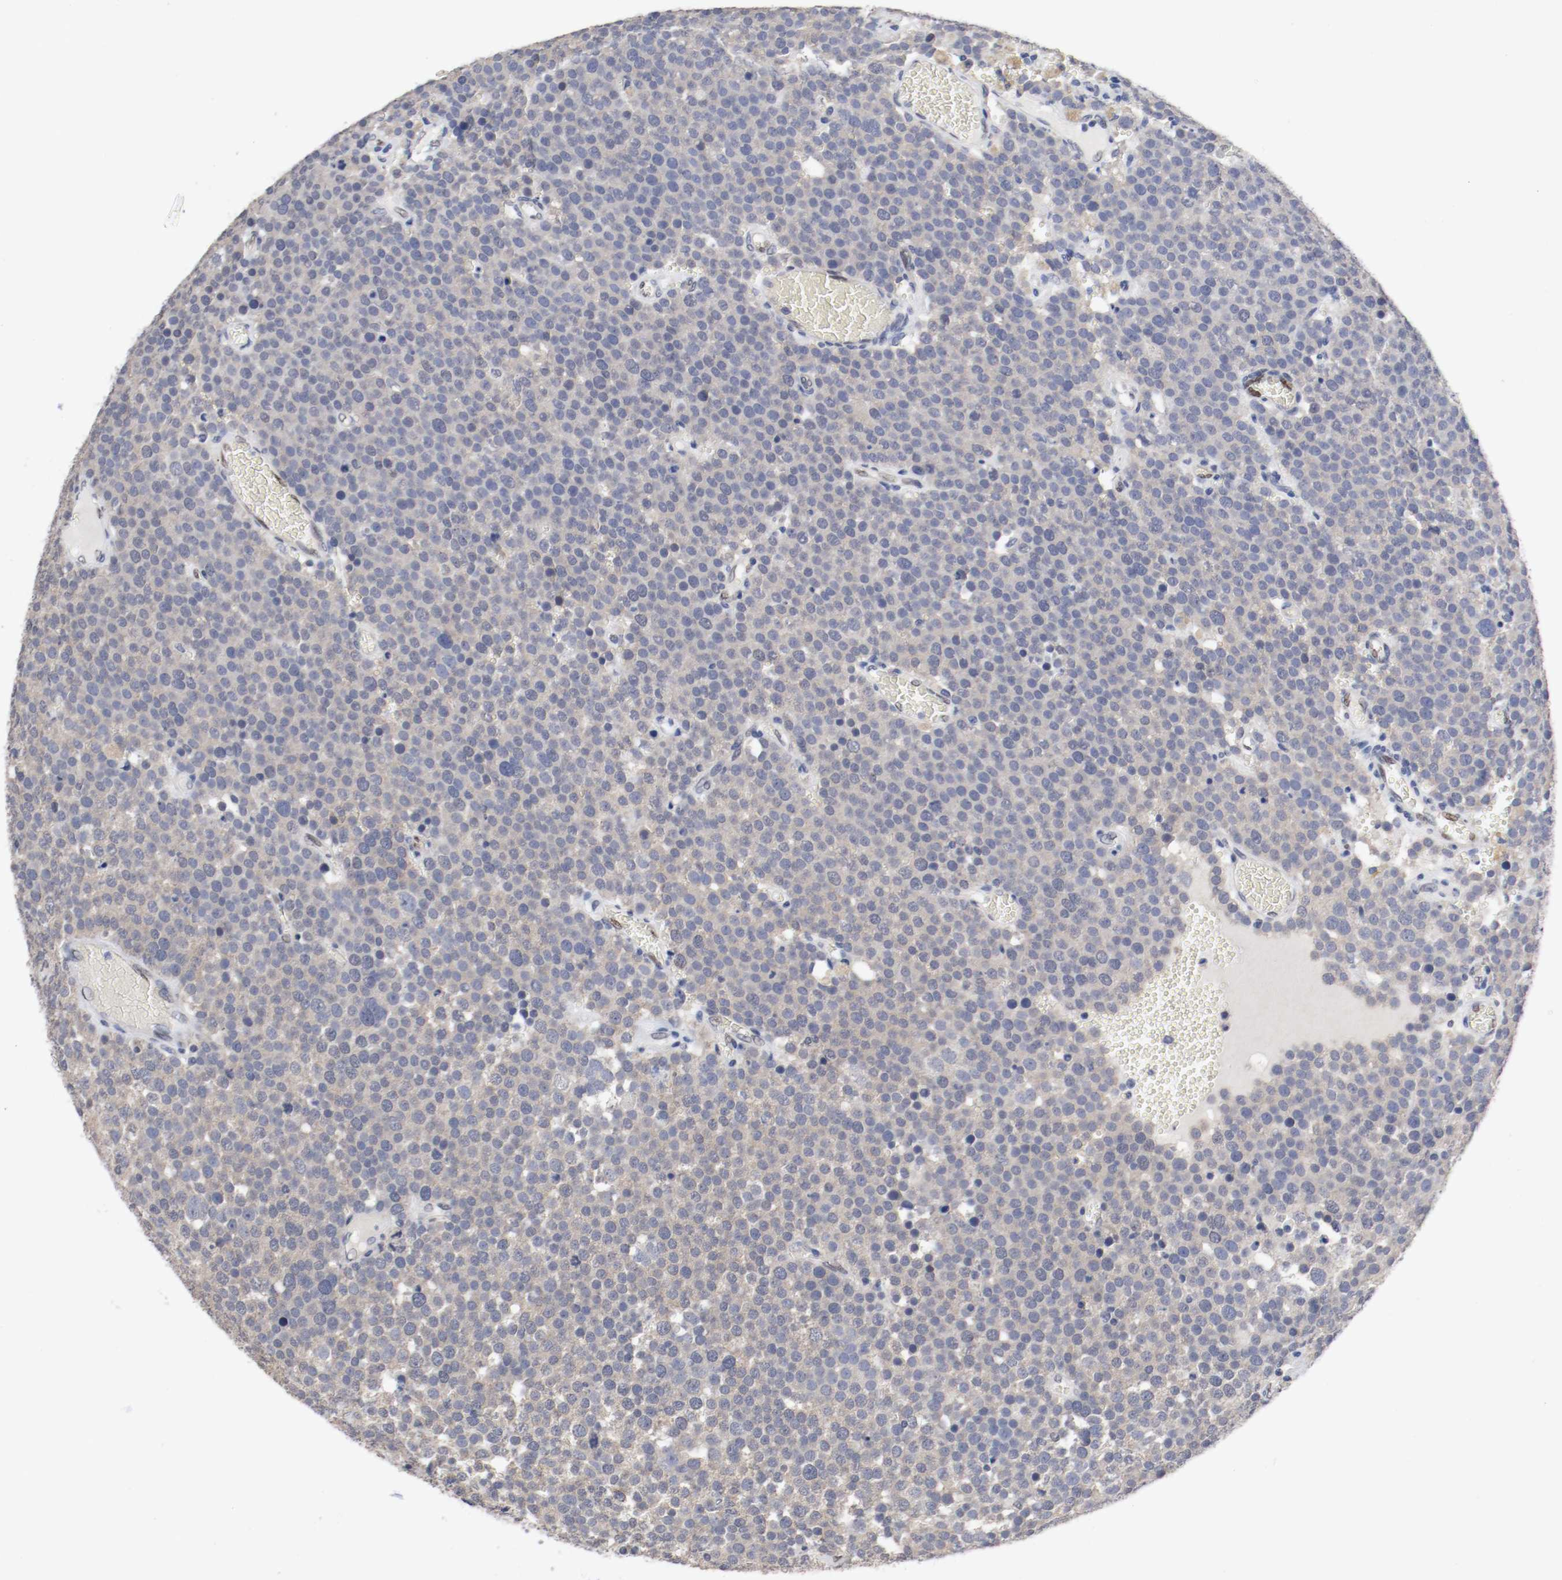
{"staining": {"intensity": "moderate", "quantity": "25%-75%", "location": "nuclear"}, "tissue": "testis cancer", "cell_type": "Tumor cells", "image_type": "cancer", "snomed": [{"axis": "morphology", "description": "Seminoma, NOS"}, {"axis": "topography", "description": "Testis"}], "caption": "Immunohistochemical staining of testis cancer (seminoma) exhibits medium levels of moderate nuclear protein positivity in about 25%-75% of tumor cells.", "gene": "FOSL2", "patient": {"sex": "male", "age": 71}}